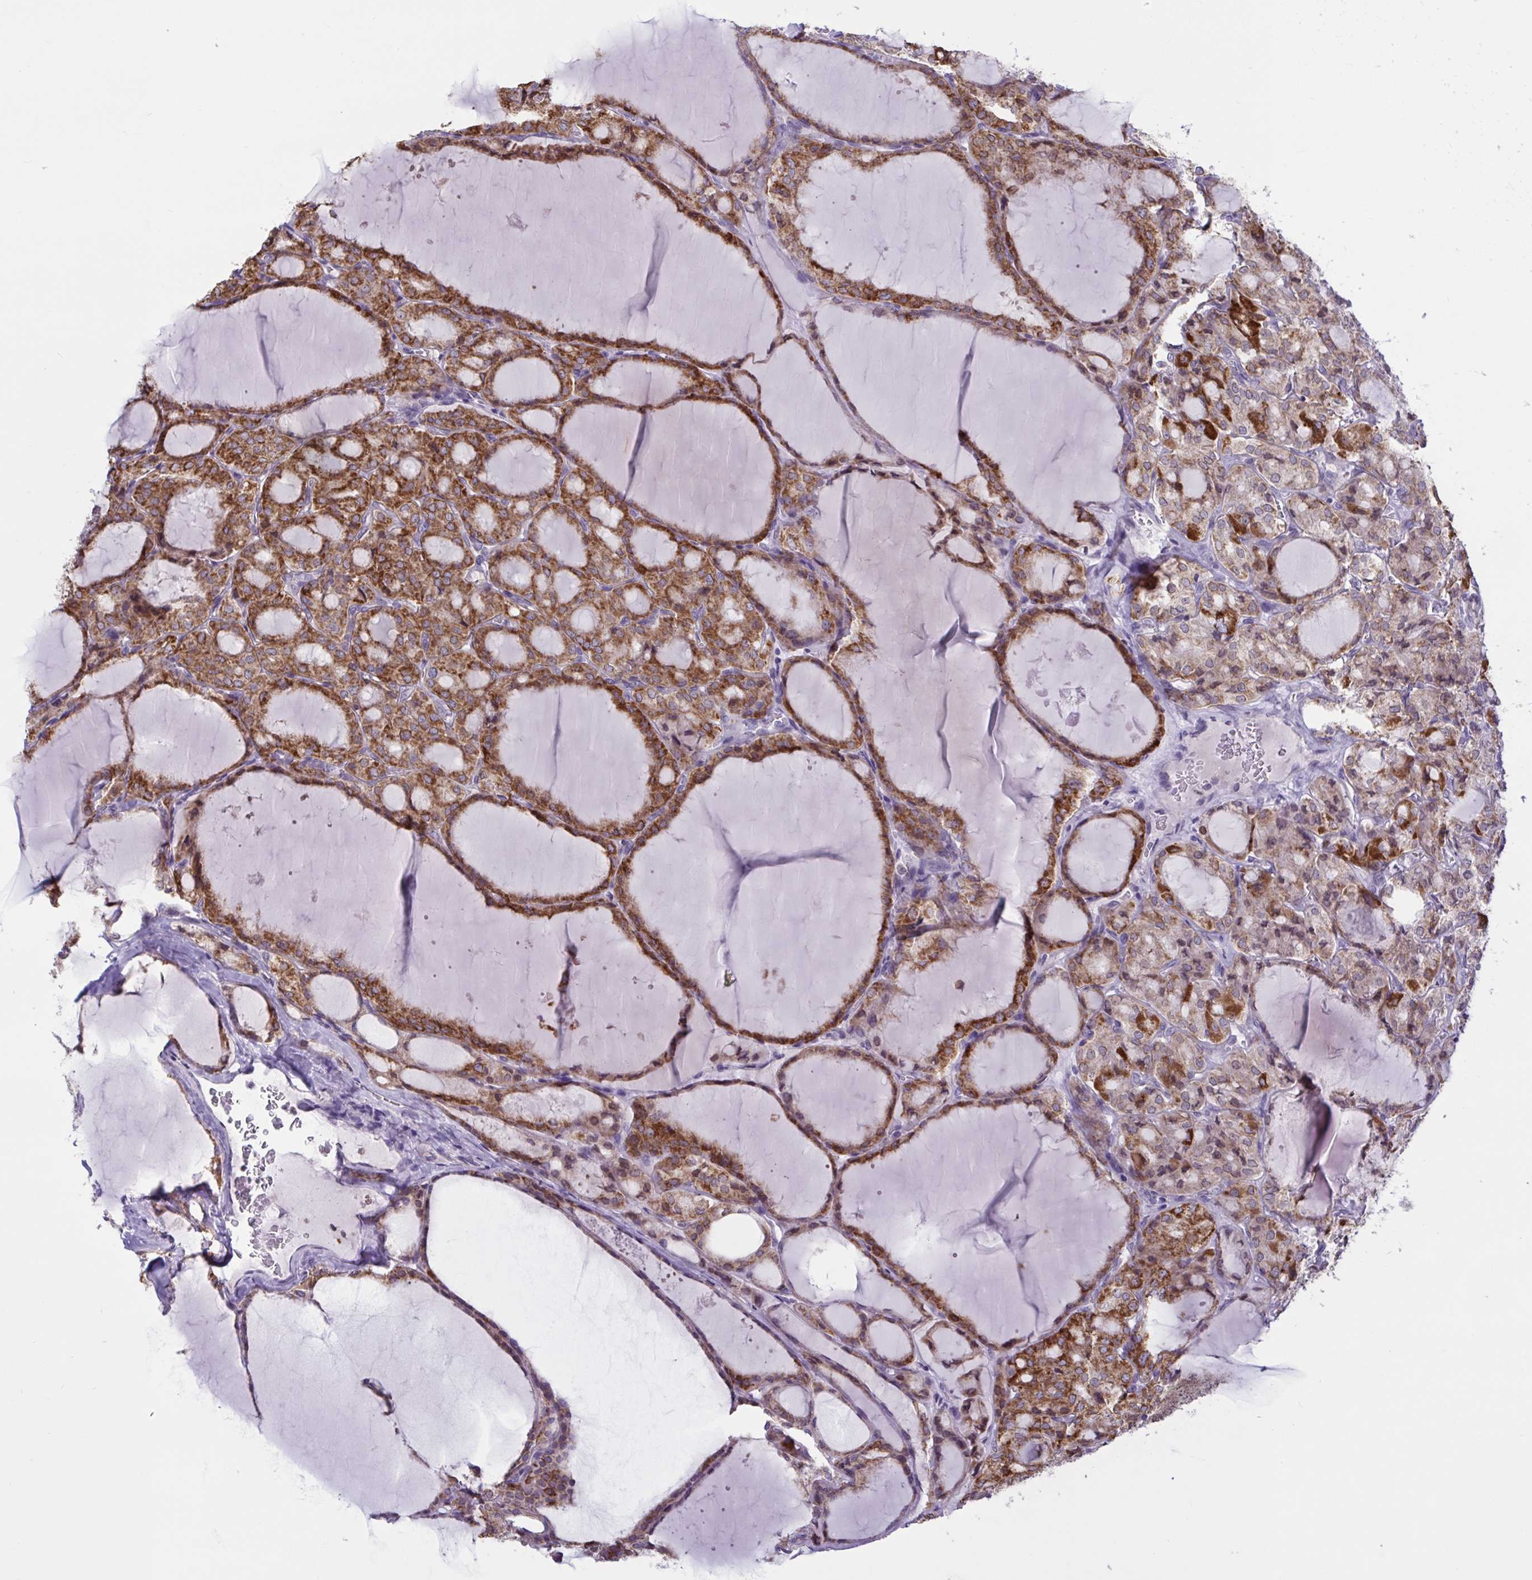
{"staining": {"intensity": "strong", "quantity": "25%-75%", "location": "cytoplasmic/membranous"}, "tissue": "thyroid cancer", "cell_type": "Tumor cells", "image_type": "cancer", "snomed": [{"axis": "morphology", "description": "Papillary adenocarcinoma, NOS"}, {"axis": "topography", "description": "Thyroid gland"}], "caption": "High-power microscopy captured an immunohistochemistry histopathology image of thyroid cancer, revealing strong cytoplasmic/membranous staining in about 25%-75% of tumor cells. The staining was performed using DAB to visualize the protein expression in brown, while the nuclei were stained in blue with hematoxylin (Magnification: 20x).", "gene": "TANK", "patient": {"sex": "male", "age": 87}}